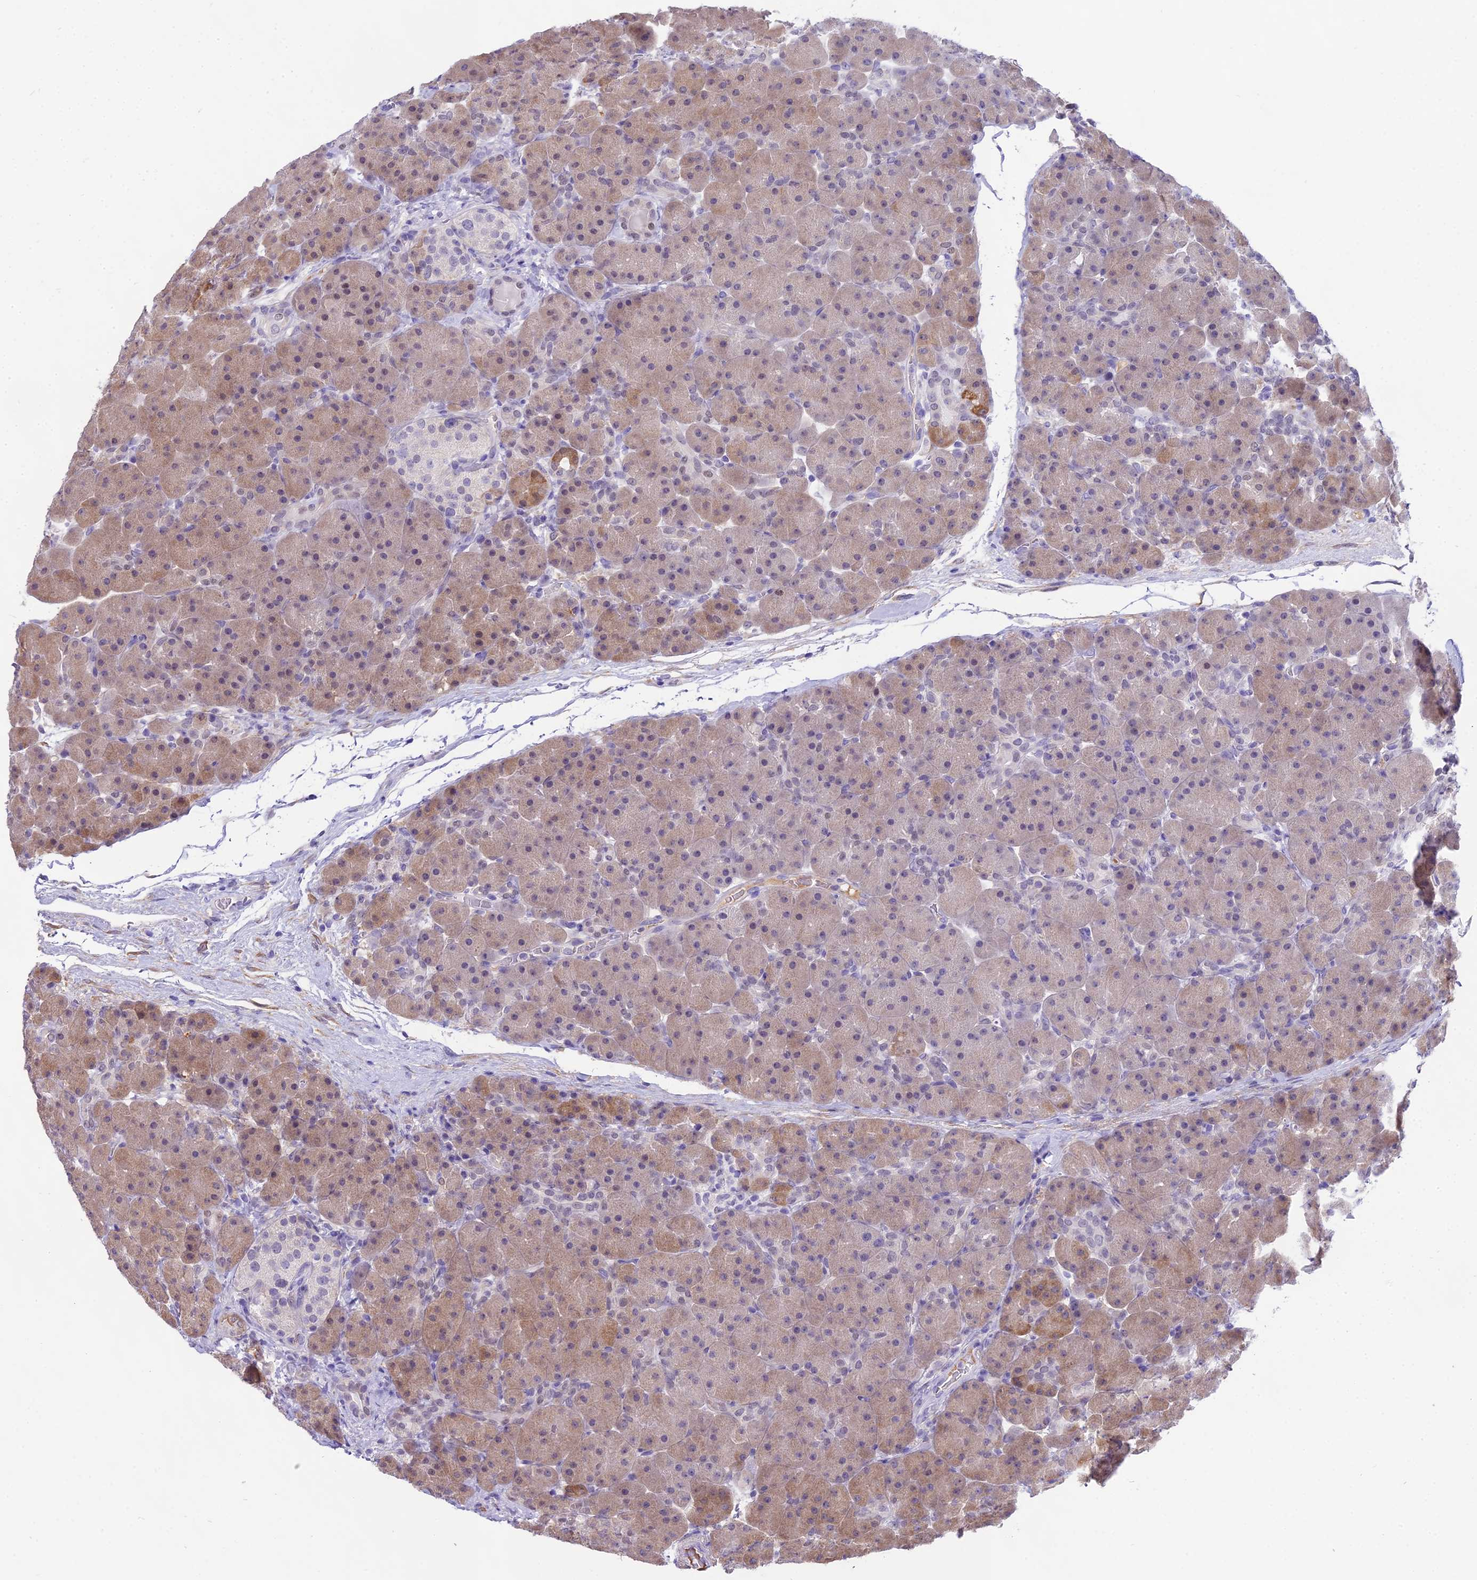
{"staining": {"intensity": "weak", "quantity": "25%-75%", "location": "cytoplasmic/membranous"}, "tissue": "pancreas", "cell_type": "Exocrine glandular cells", "image_type": "normal", "snomed": [{"axis": "morphology", "description": "Normal tissue, NOS"}, {"axis": "topography", "description": "Pancreas"}], "caption": "Immunohistochemical staining of benign human pancreas demonstrates 25%-75% levels of weak cytoplasmic/membranous protein positivity in approximately 25%-75% of exocrine glandular cells. (DAB IHC with brightfield microscopy, high magnification).", "gene": "MAT2A", "patient": {"sex": "male", "age": 66}}